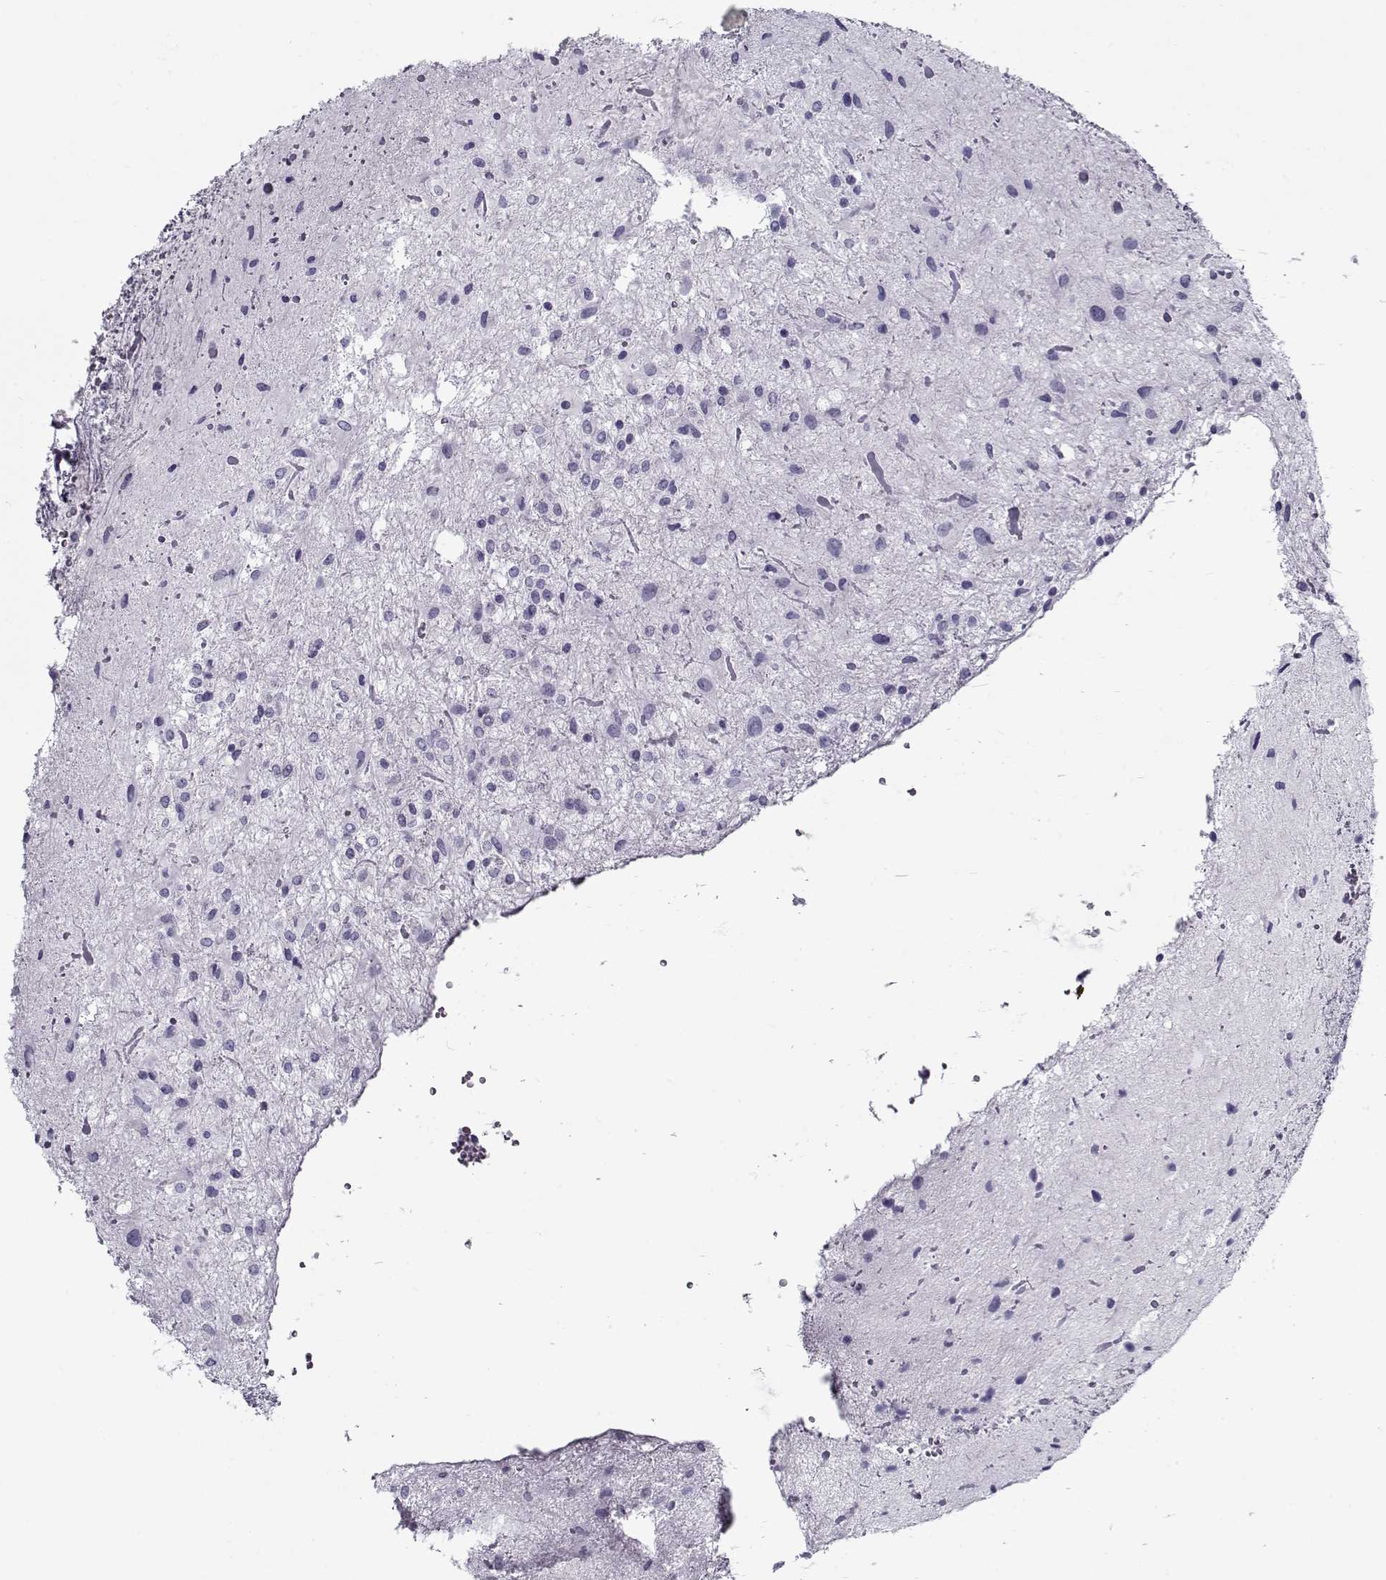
{"staining": {"intensity": "negative", "quantity": "none", "location": "none"}, "tissue": "glioma", "cell_type": "Tumor cells", "image_type": "cancer", "snomed": [{"axis": "morphology", "description": "Glioma, malignant, Low grade"}, {"axis": "topography", "description": "Cerebellum"}], "caption": "Image shows no significant protein positivity in tumor cells of glioma.", "gene": "GAGE2A", "patient": {"sex": "female", "age": 14}}